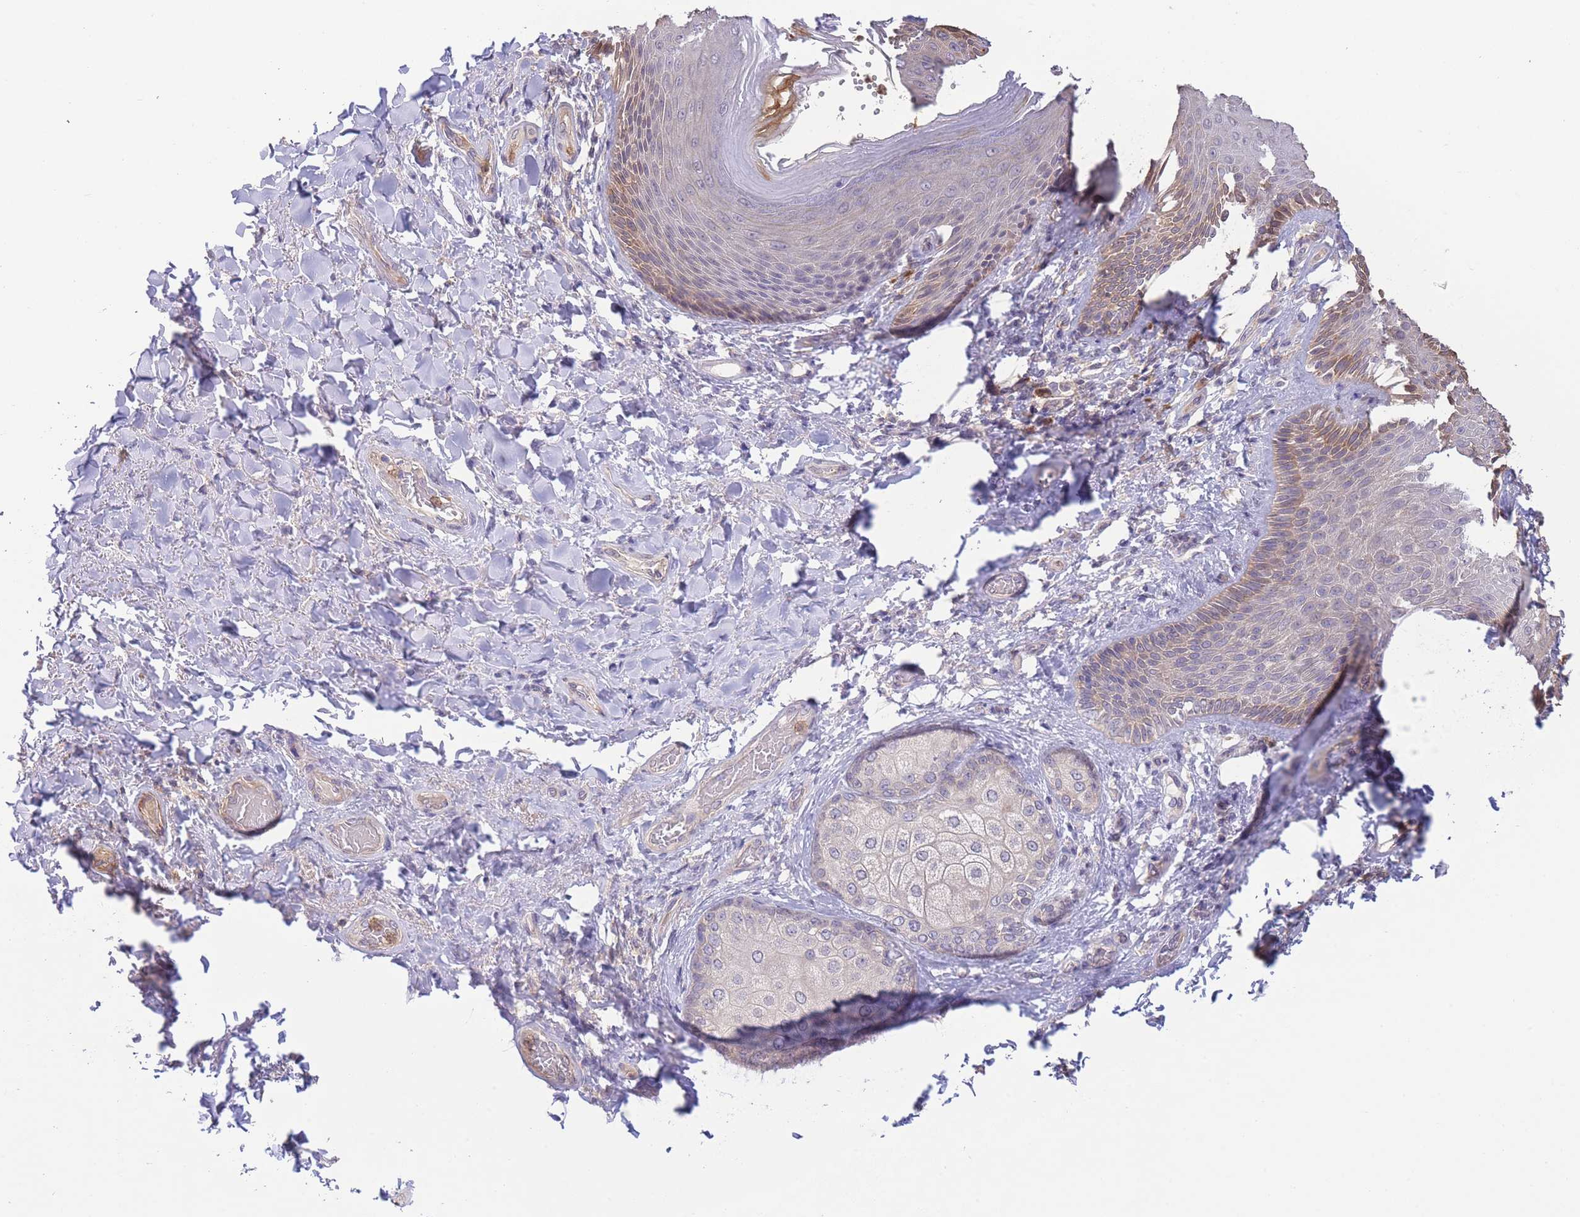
{"staining": {"intensity": "weak", "quantity": "<25%", "location": "cytoplasmic/membranous"}, "tissue": "skin", "cell_type": "Epidermal cells", "image_type": "normal", "snomed": [{"axis": "morphology", "description": "Normal tissue, NOS"}, {"axis": "topography", "description": "Anal"}], "caption": "Immunohistochemistry (IHC) micrograph of normal skin stained for a protein (brown), which displays no positivity in epidermal cells. Brightfield microscopy of immunohistochemistry stained with DAB (brown) and hematoxylin (blue), captured at high magnification.", "gene": "ZNF304", "patient": {"sex": "female", "age": 89}}